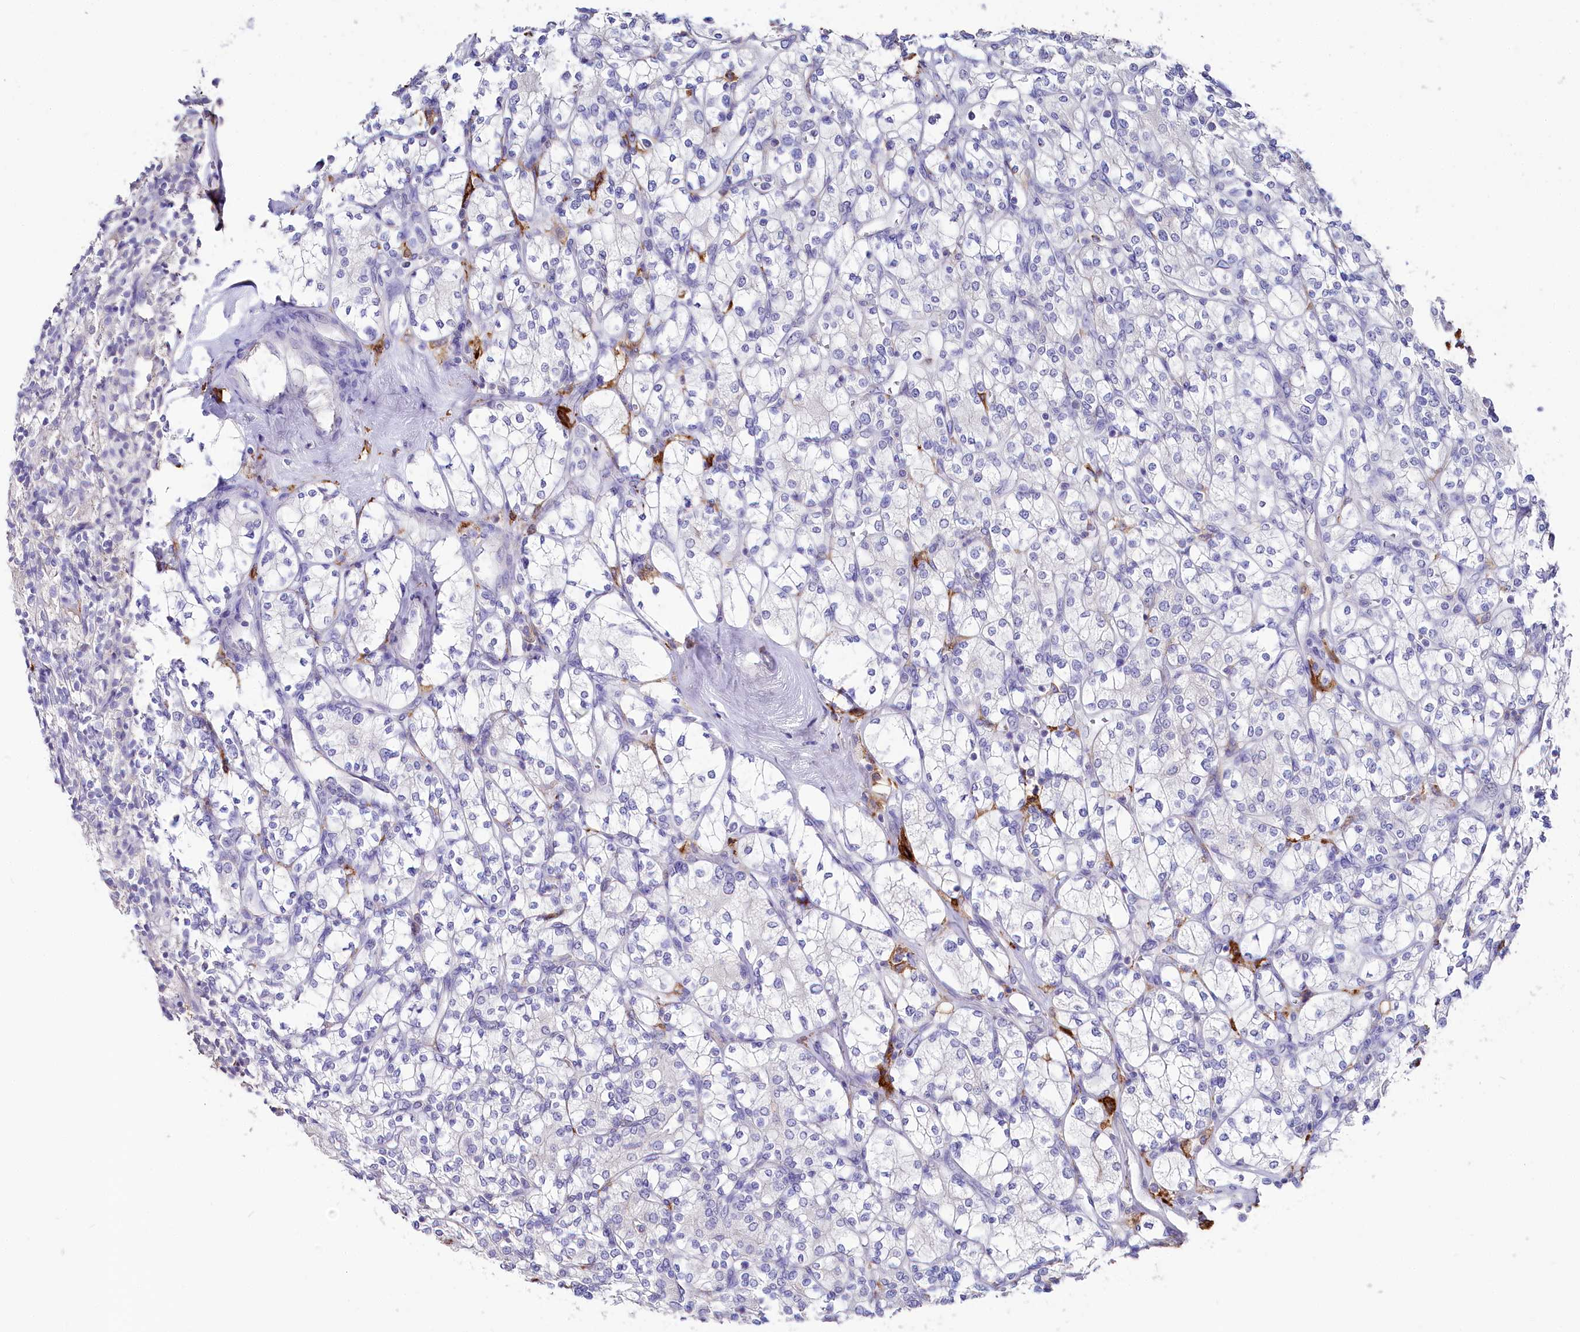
{"staining": {"intensity": "negative", "quantity": "none", "location": "none"}, "tissue": "renal cancer", "cell_type": "Tumor cells", "image_type": "cancer", "snomed": [{"axis": "morphology", "description": "Adenocarcinoma, NOS"}, {"axis": "topography", "description": "Kidney"}], "caption": "The IHC image has no significant expression in tumor cells of renal cancer tissue. (Stains: DAB IHC with hematoxylin counter stain, Microscopy: brightfield microscopy at high magnification).", "gene": "CLEC4M", "patient": {"sex": "male", "age": 77}}